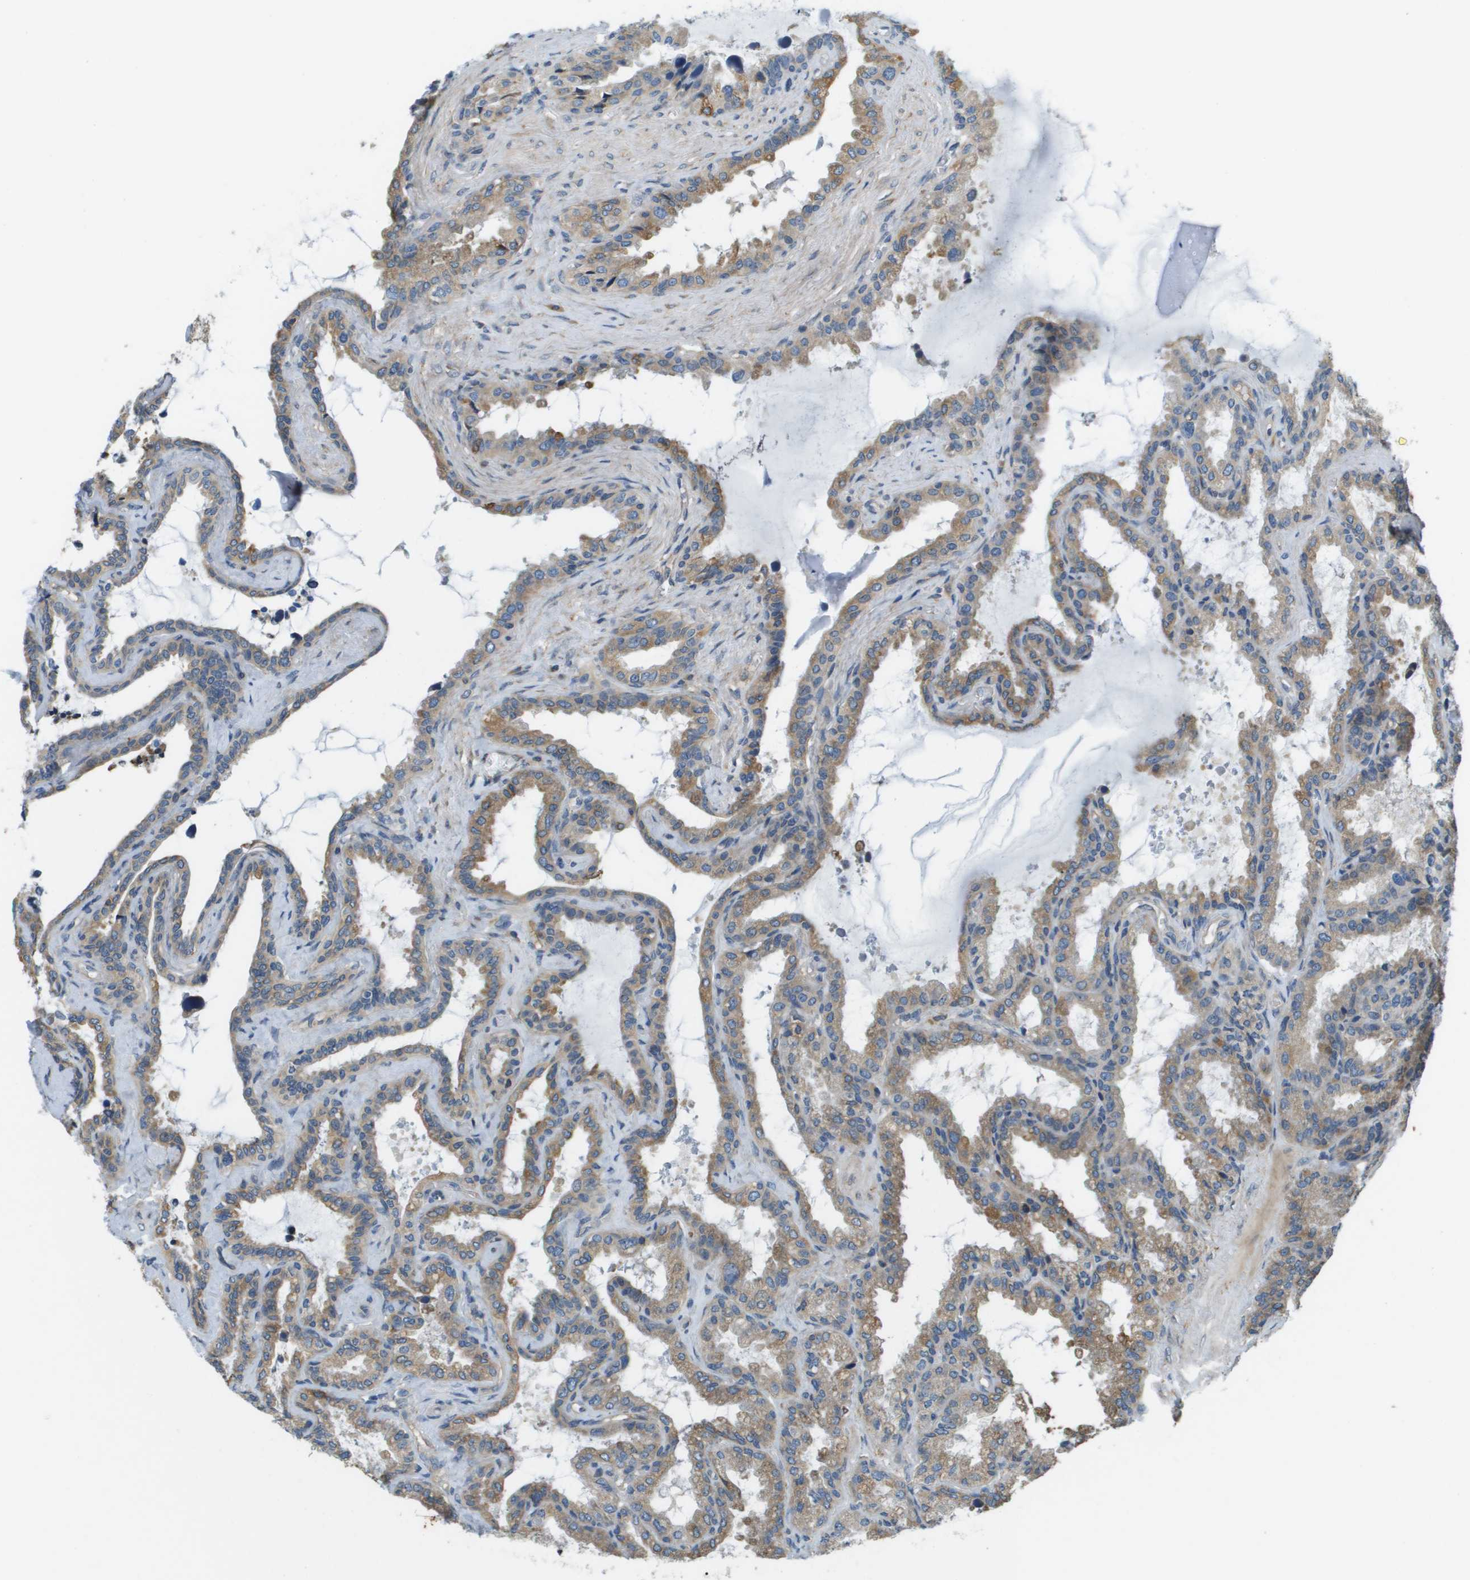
{"staining": {"intensity": "weak", "quantity": ">75%", "location": "cytoplasmic/membranous"}, "tissue": "seminal vesicle", "cell_type": "Glandular cells", "image_type": "normal", "snomed": [{"axis": "morphology", "description": "Normal tissue, NOS"}, {"axis": "topography", "description": "Seminal veicle"}], "caption": "Immunohistochemistry (IHC) photomicrograph of unremarkable seminal vesicle stained for a protein (brown), which displays low levels of weak cytoplasmic/membranous staining in approximately >75% of glandular cells.", "gene": "SAMSN1", "patient": {"sex": "male", "age": 46}}